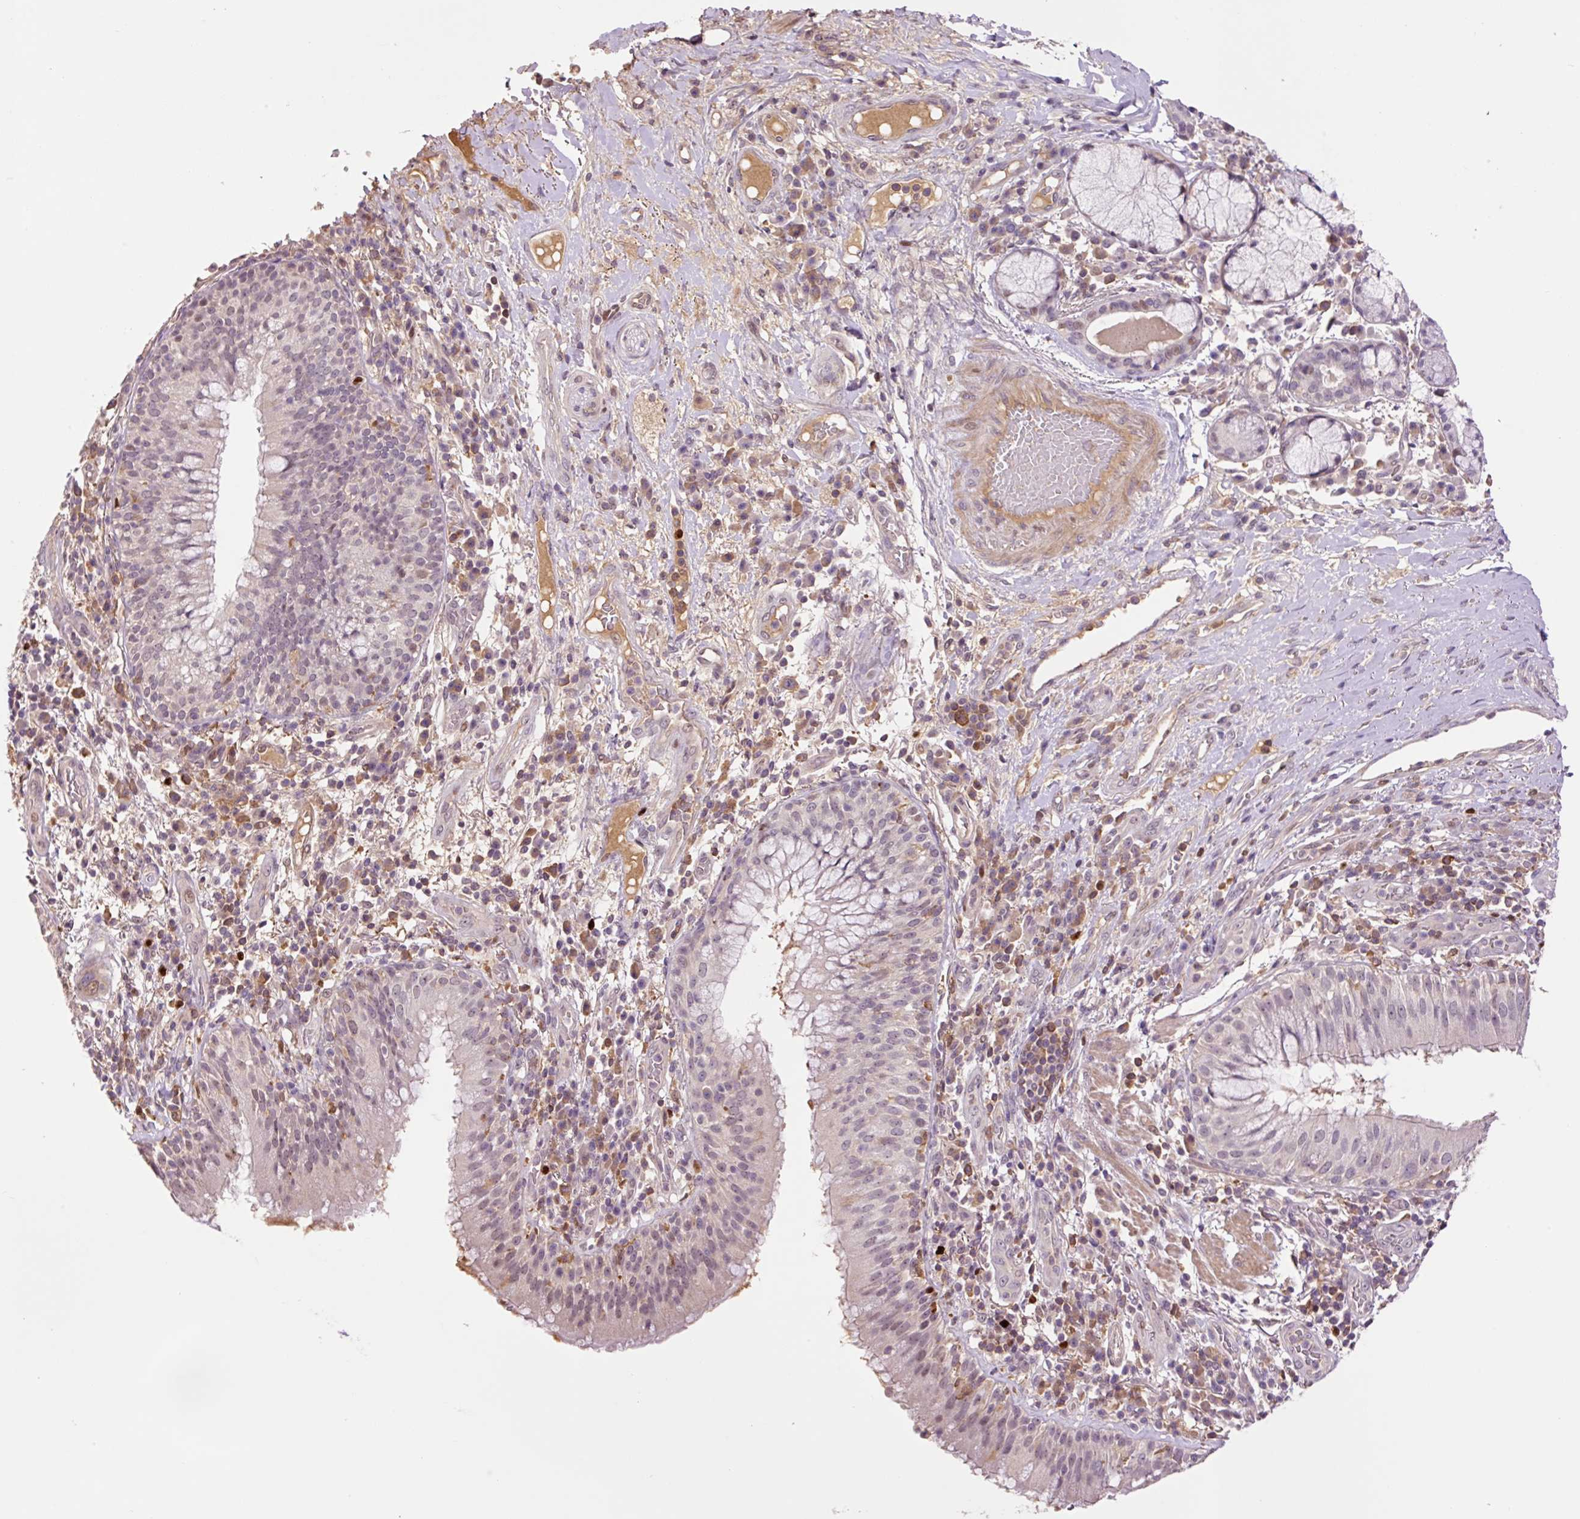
{"staining": {"intensity": "negative", "quantity": "none", "location": "none"}, "tissue": "bronchus", "cell_type": "Respiratory epithelial cells", "image_type": "normal", "snomed": [{"axis": "morphology", "description": "Normal tissue, NOS"}, {"axis": "topography", "description": "Cartilage tissue"}, {"axis": "topography", "description": "Bronchus"}], "caption": "High magnification brightfield microscopy of normal bronchus stained with DAB (3,3'-diaminobenzidine) (brown) and counterstained with hematoxylin (blue): respiratory epithelial cells show no significant expression. The staining was performed using DAB to visualize the protein expression in brown, while the nuclei were stained in blue with hematoxylin (Magnification: 20x).", "gene": "DPPA4", "patient": {"sex": "male", "age": 56}}